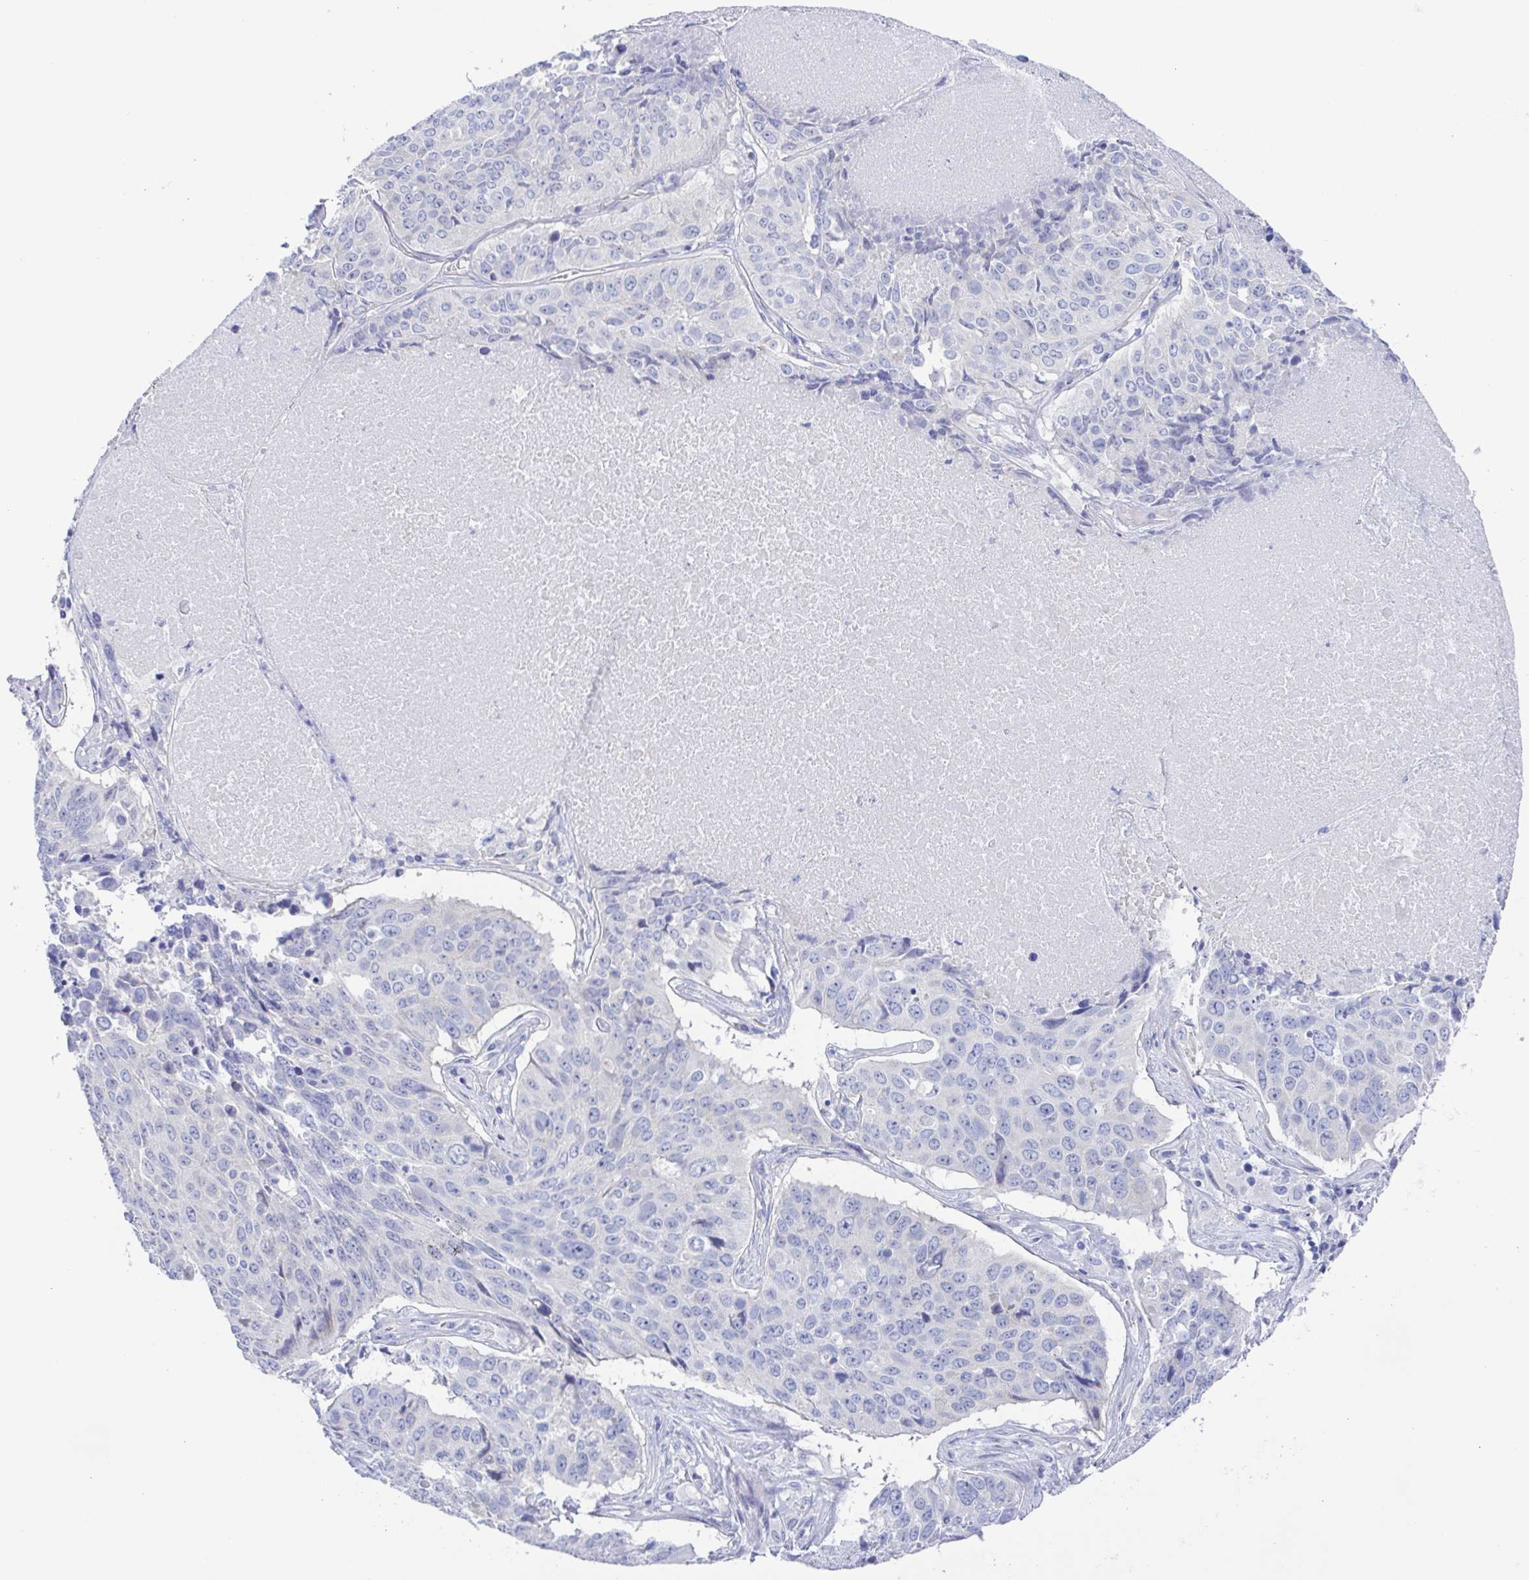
{"staining": {"intensity": "negative", "quantity": "none", "location": "none"}, "tissue": "lung cancer", "cell_type": "Tumor cells", "image_type": "cancer", "snomed": [{"axis": "morphology", "description": "Normal tissue, NOS"}, {"axis": "morphology", "description": "Squamous cell carcinoma, NOS"}, {"axis": "topography", "description": "Bronchus"}, {"axis": "topography", "description": "Lung"}], "caption": "IHC photomicrograph of lung cancer (squamous cell carcinoma) stained for a protein (brown), which displays no staining in tumor cells.", "gene": "MUCL3", "patient": {"sex": "male", "age": 64}}